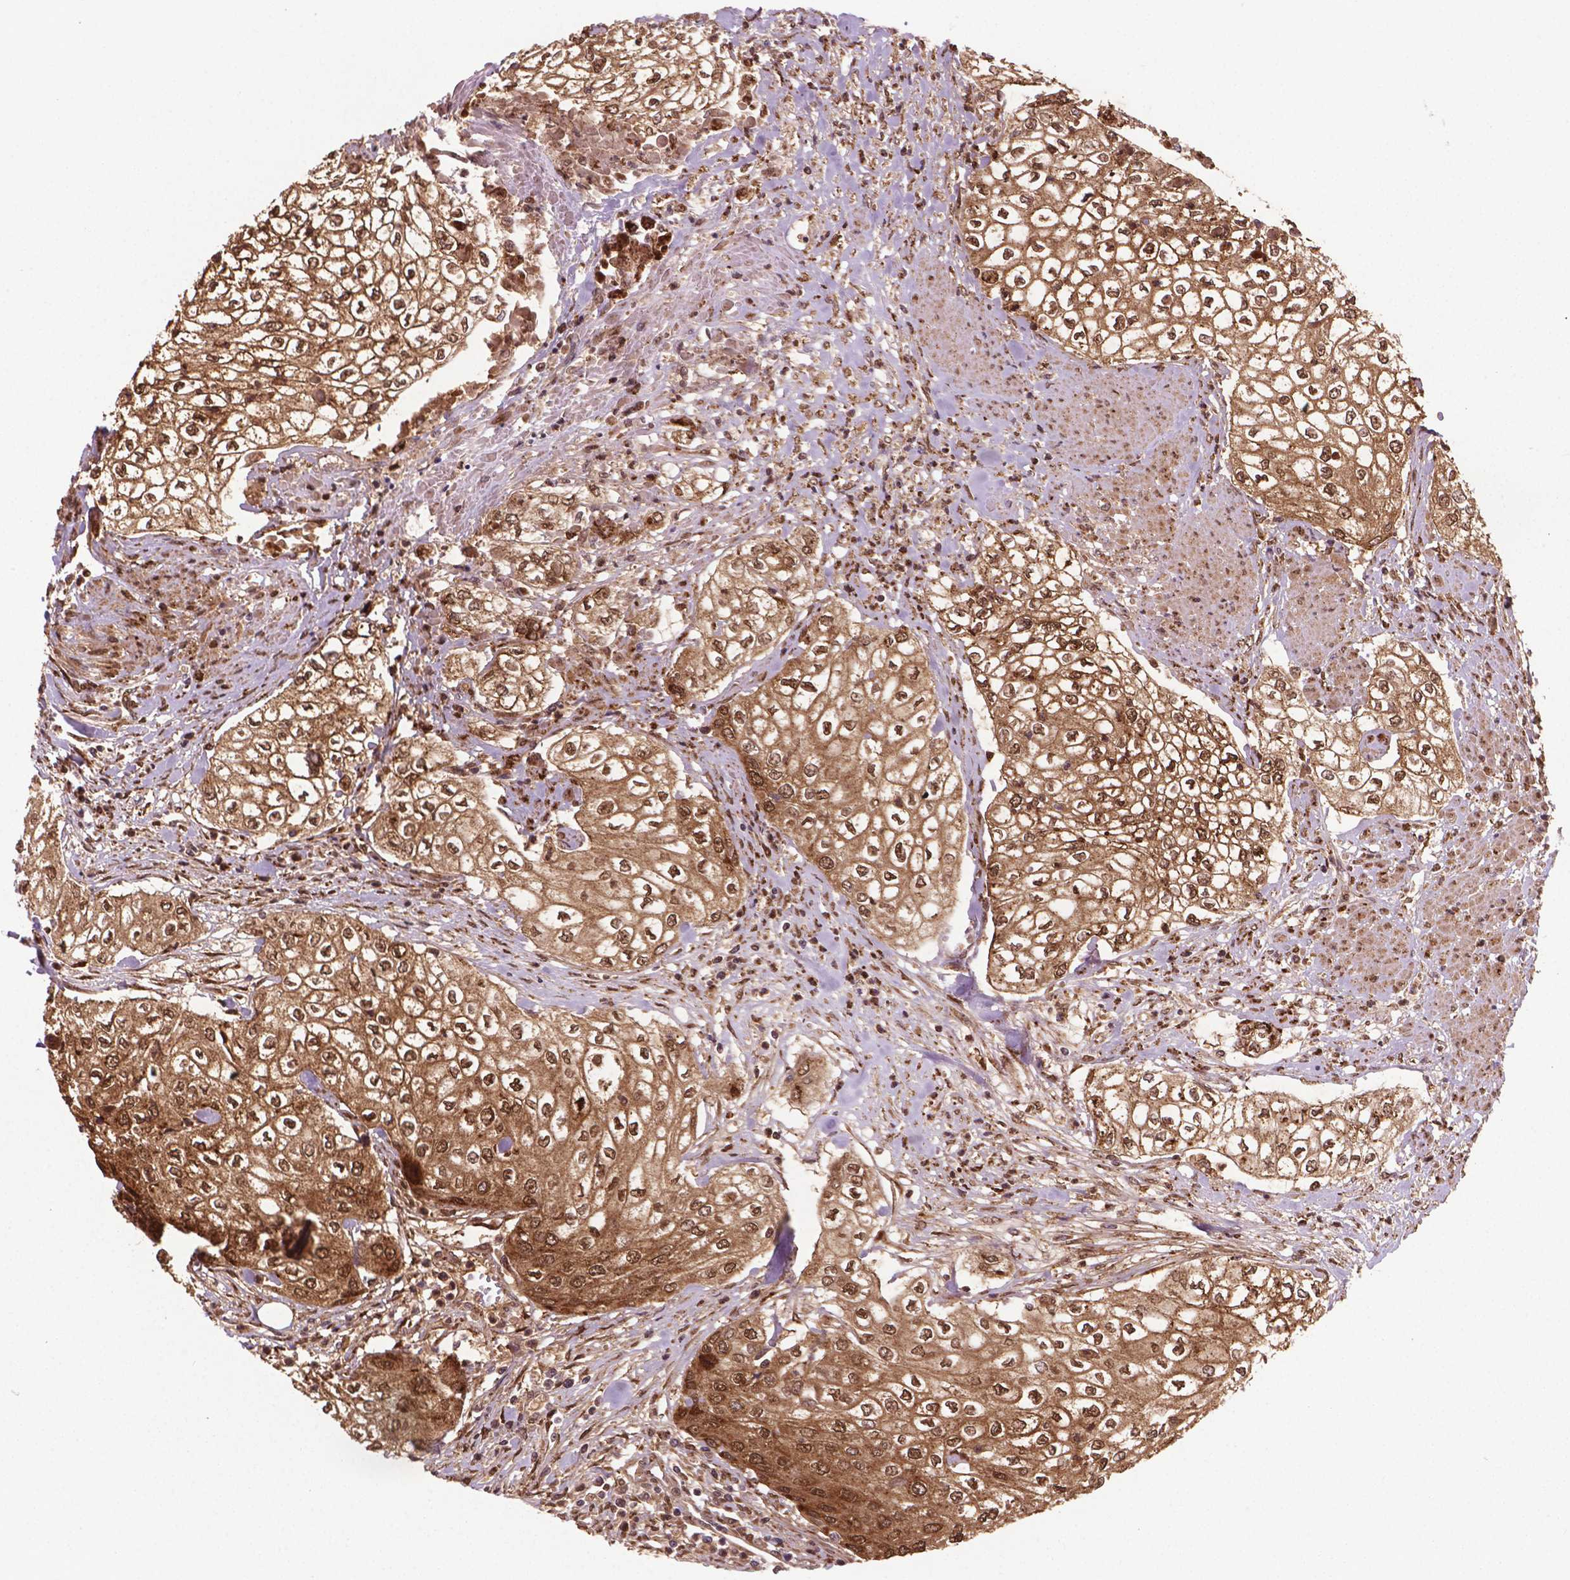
{"staining": {"intensity": "moderate", "quantity": ">75%", "location": "cytoplasmic/membranous,nuclear"}, "tissue": "urothelial cancer", "cell_type": "Tumor cells", "image_type": "cancer", "snomed": [{"axis": "morphology", "description": "Urothelial carcinoma, High grade"}, {"axis": "topography", "description": "Urinary bladder"}], "caption": "This is an image of immunohistochemistry (IHC) staining of urothelial cancer, which shows moderate staining in the cytoplasmic/membranous and nuclear of tumor cells.", "gene": "PLIN3", "patient": {"sex": "male", "age": 62}}